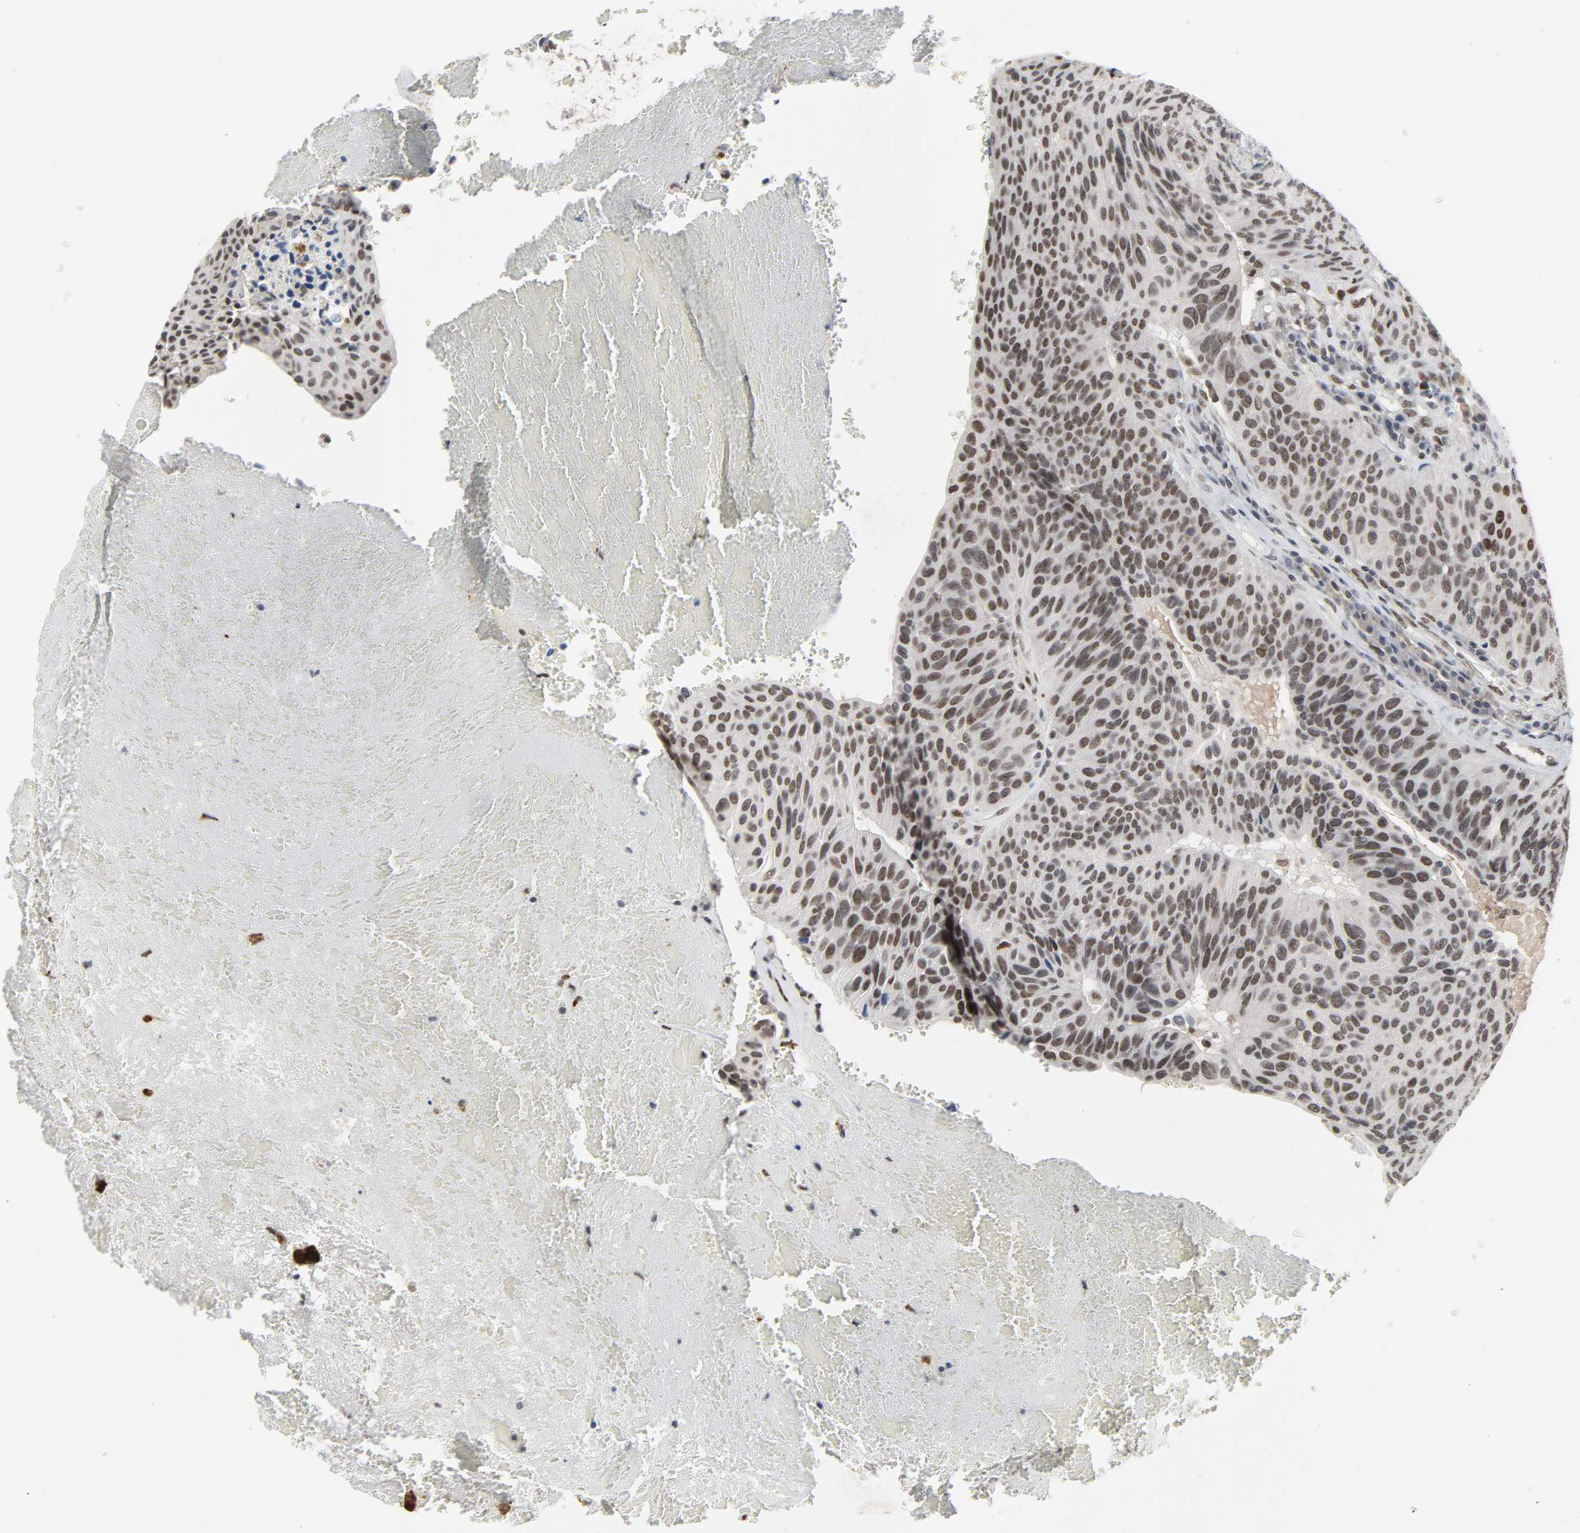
{"staining": {"intensity": "moderate", "quantity": ">75%", "location": "nuclear"}, "tissue": "urothelial cancer", "cell_type": "Tumor cells", "image_type": "cancer", "snomed": [{"axis": "morphology", "description": "Urothelial carcinoma, High grade"}, {"axis": "topography", "description": "Urinary bladder"}], "caption": "This is a photomicrograph of immunohistochemistry staining of urothelial cancer, which shows moderate positivity in the nuclear of tumor cells.", "gene": "DAZAP1", "patient": {"sex": "male", "age": 66}}